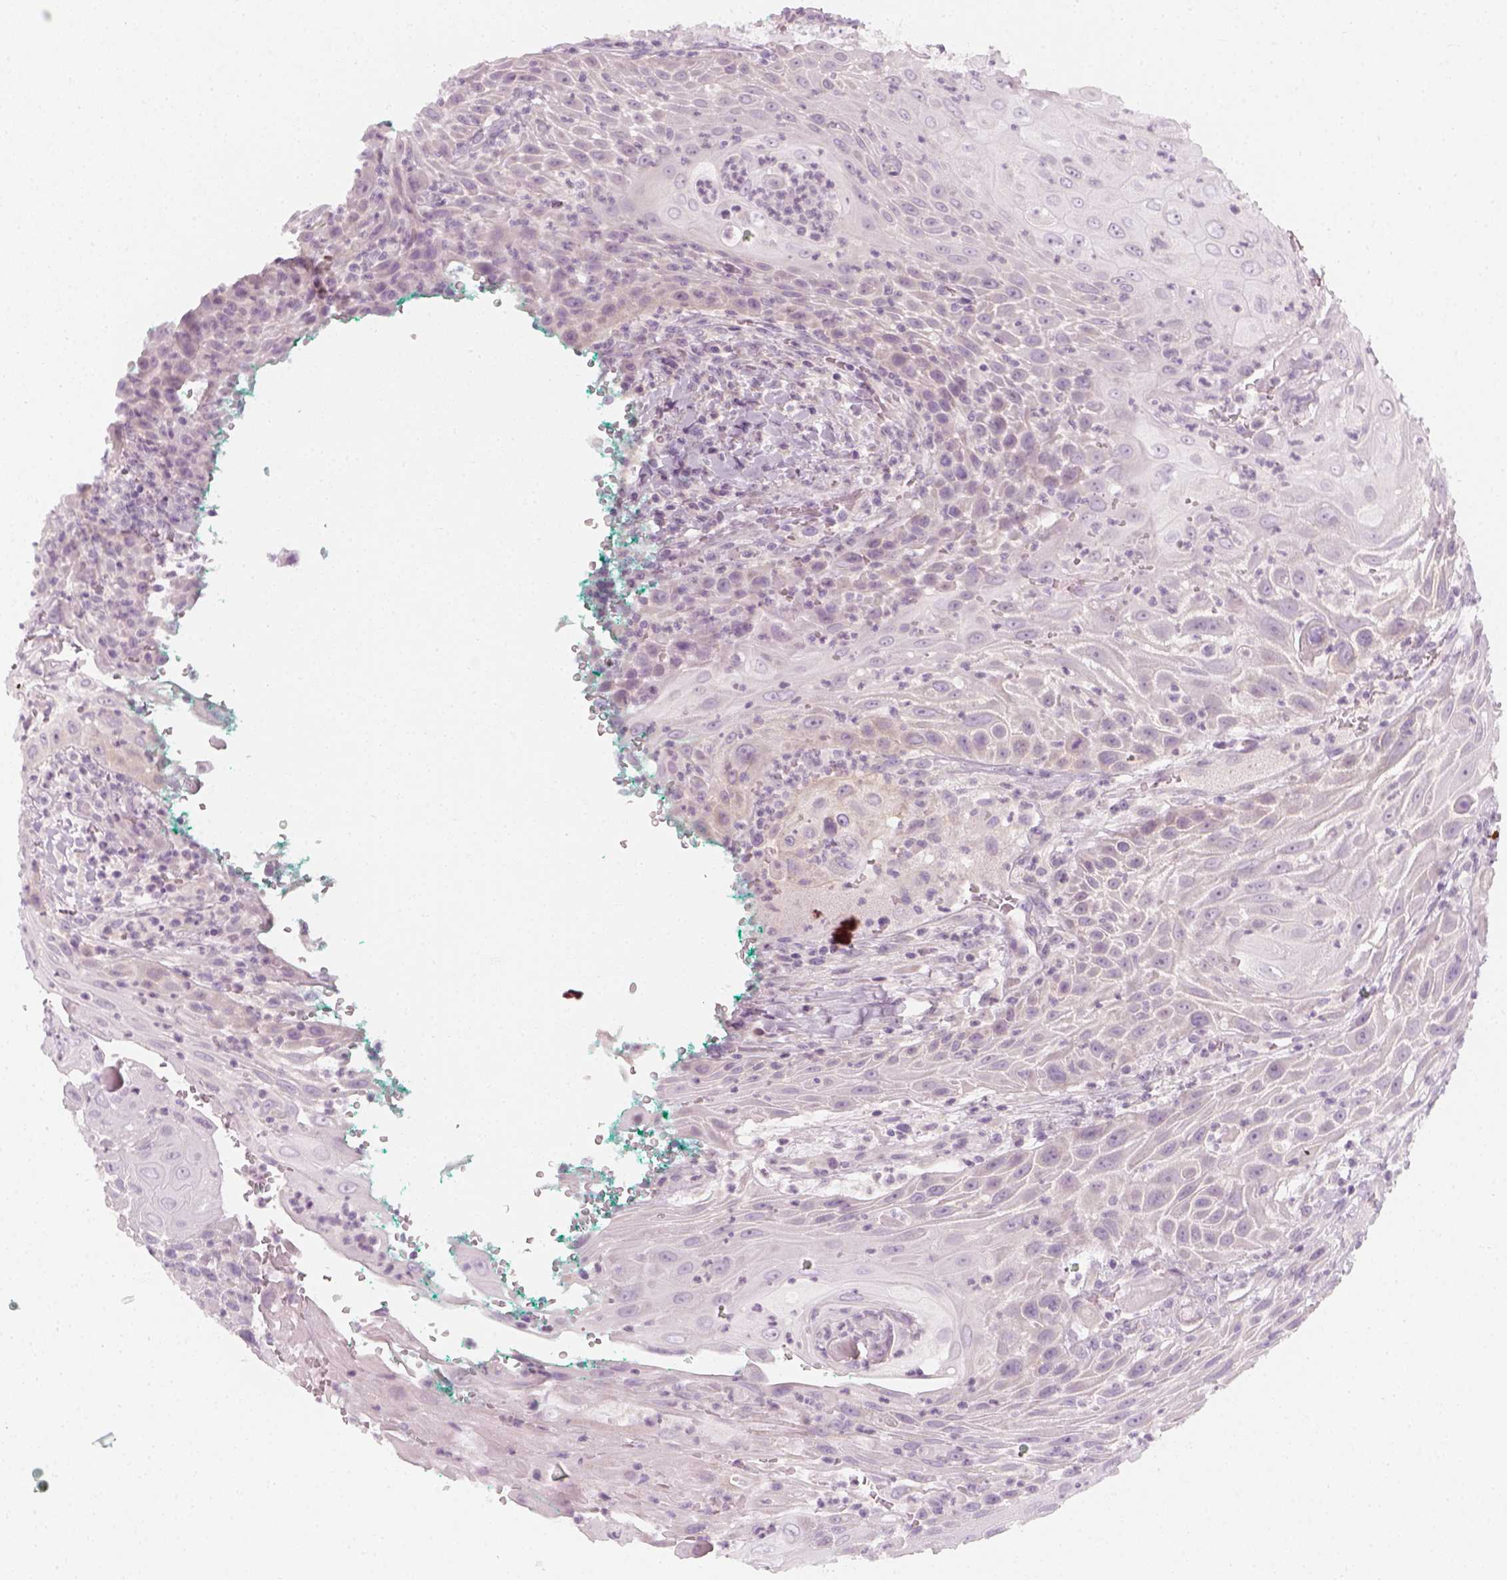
{"staining": {"intensity": "negative", "quantity": "none", "location": "none"}, "tissue": "head and neck cancer", "cell_type": "Tumor cells", "image_type": "cancer", "snomed": [{"axis": "morphology", "description": "Squamous cell carcinoma, NOS"}, {"axis": "topography", "description": "Head-Neck"}], "caption": "An immunohistochemistry image of head and neck squamous cell carcinoma is shown. There is no staining in tumor cells of head and neck squamous cell carcinoma.", "gene": "PRAME", "patient": {"sex": "male", "age": 69}}